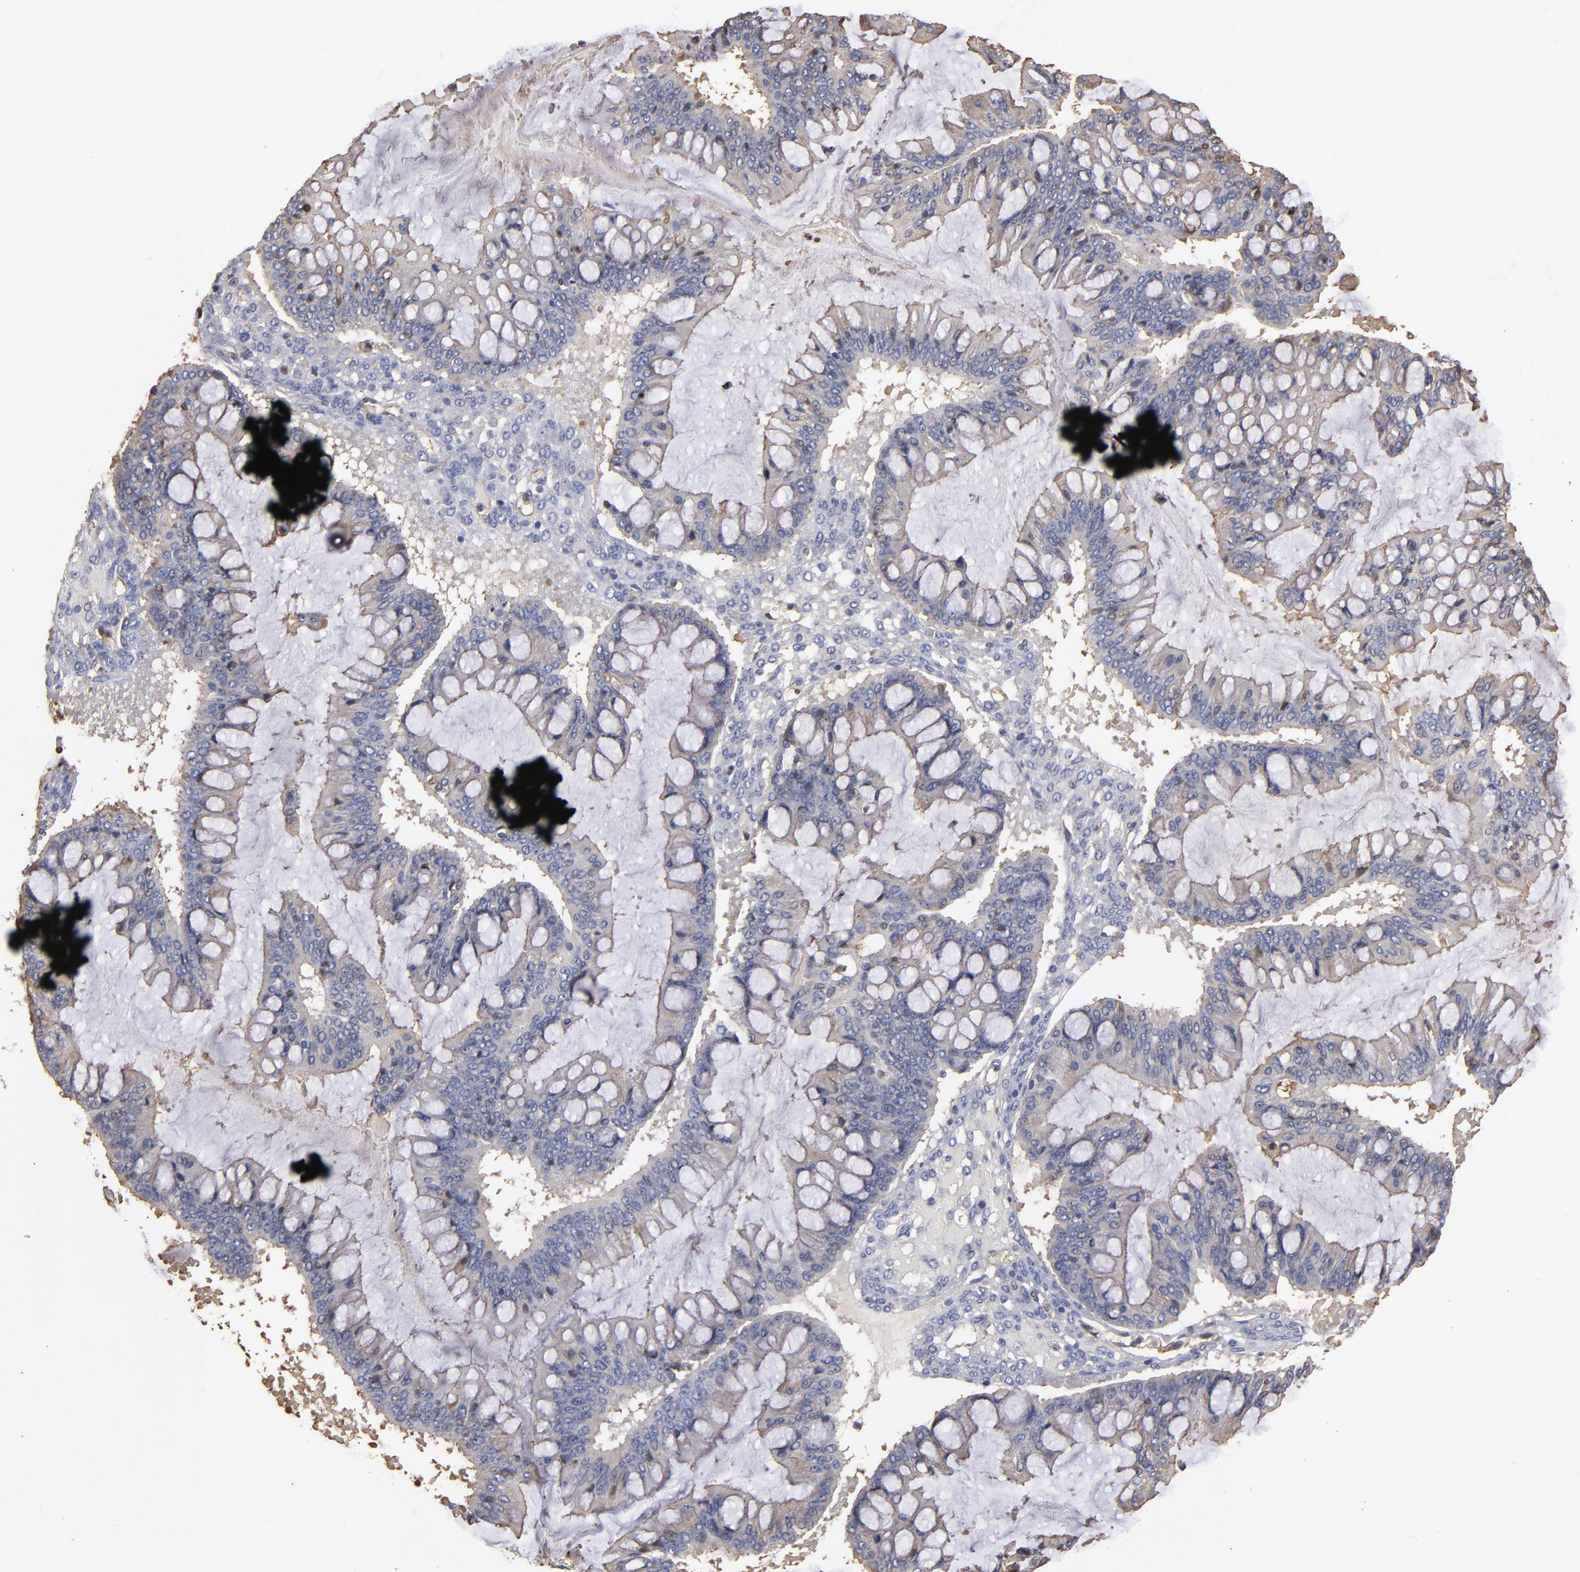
{"staining": {"intensity": "weak", "quantity": ">75%", "location": "cytoplasmic/membranous"}, "tissue": "ovarian cancer", "cell_type": "Tumor cells", "image_type": "cancer", "snomed": [{"axis": "morphology", "description": "Cystadenocarcinoma, mucinous, NOS"}, {"axis": "topography", "description": "Ovary"}], "caption": "A histopathology image of mucinous cystadenocarcinoma (ovarian) stained for a protein reveals weak cytoplasmic/membranous brown staining in tumor cells.", "gene": "ESYT2", "patient": {"sex": "female", "age": 73}}